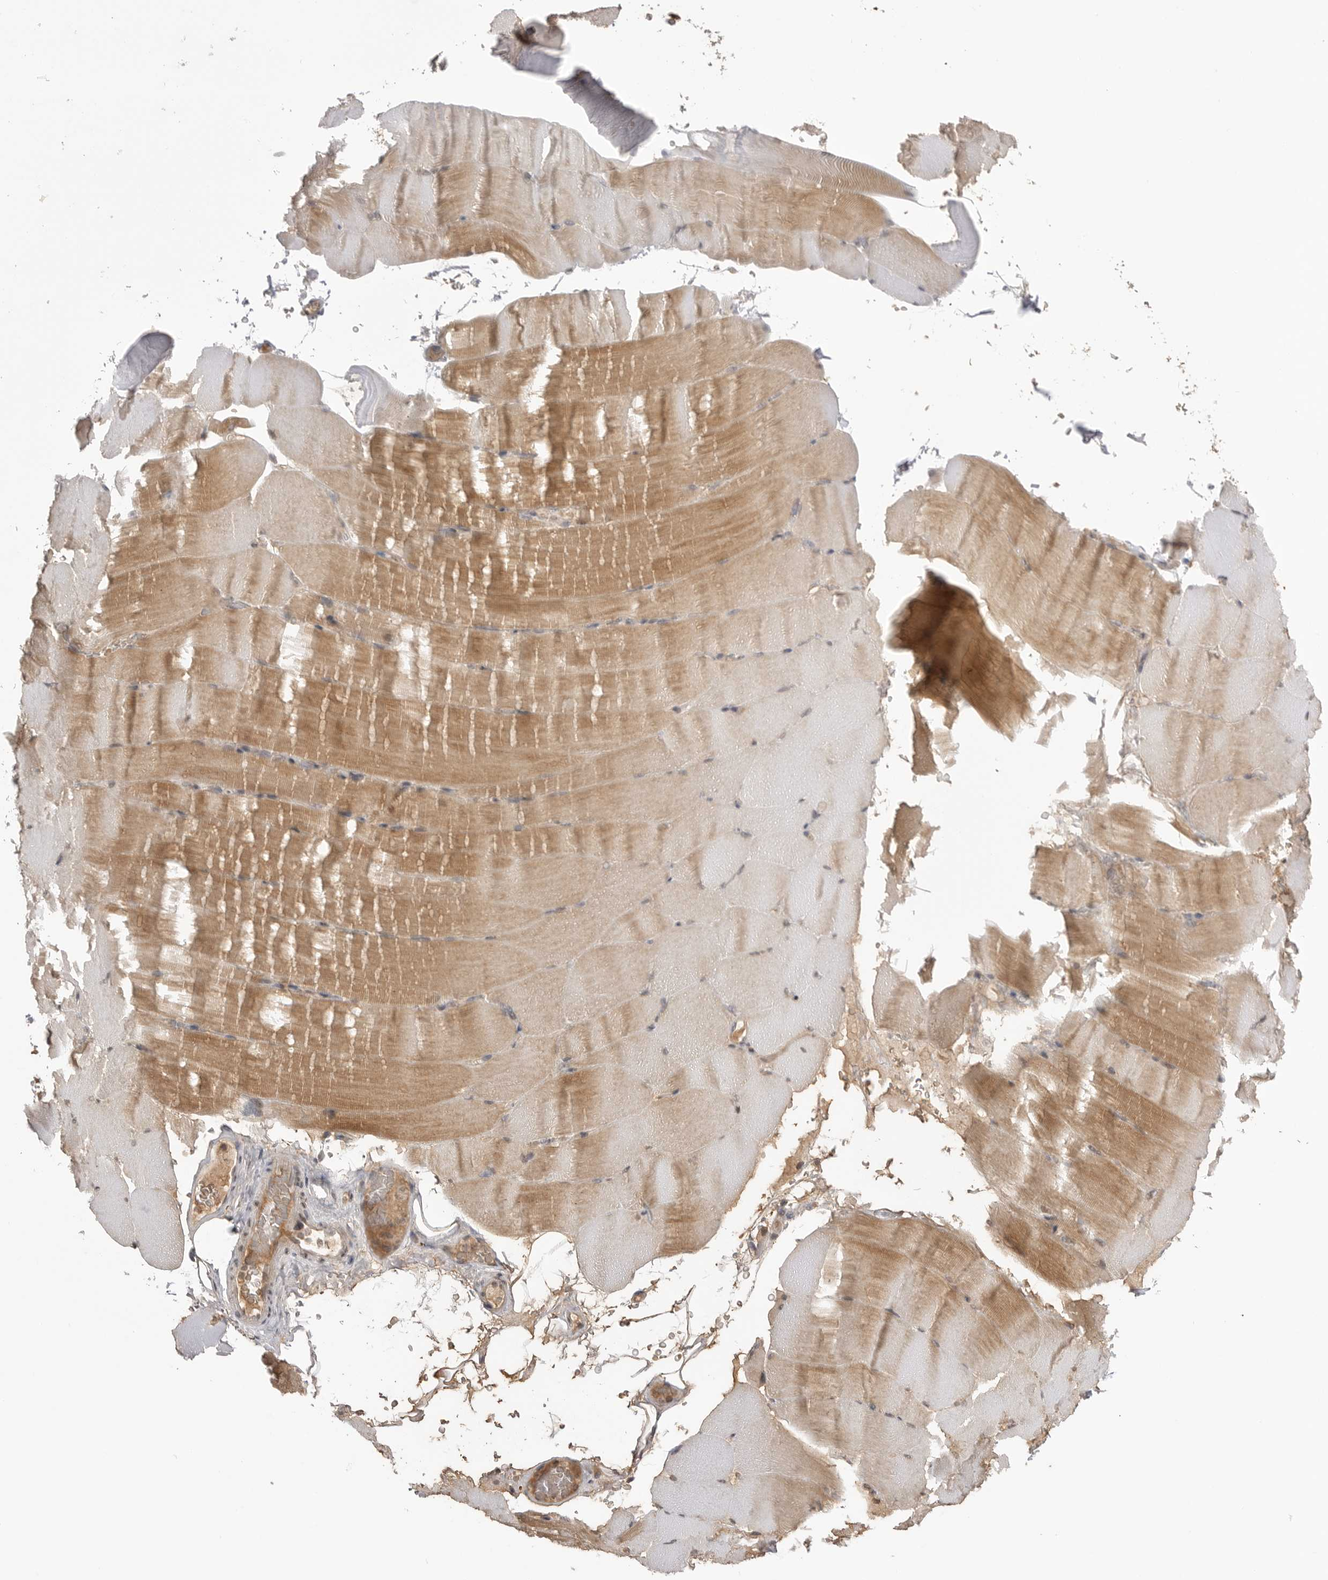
{"staining": {"intensity": "moderate", "quantity": "<25%", "location": "cytoplasmic/membranous"}, "tissue": "skeletal muscle", "cell_type": "Myocytes", "image_type": "normal", "snomed": [{"axis": "morphology", "description": "Normal tissue, NOS"}, {"axis": "topography", "description": "Skeletal muscle"}, {"axis": "topography", "description": "Parathyroid gland"}], "caption": "Protein expression analysis of benign human skeletal muscle reveals moderate cytoplasmic/membranous positivity in approximately <25% of myocytes.", "gene": "ASPSCR1", "patient": {"sex": "female", "age": 37}}